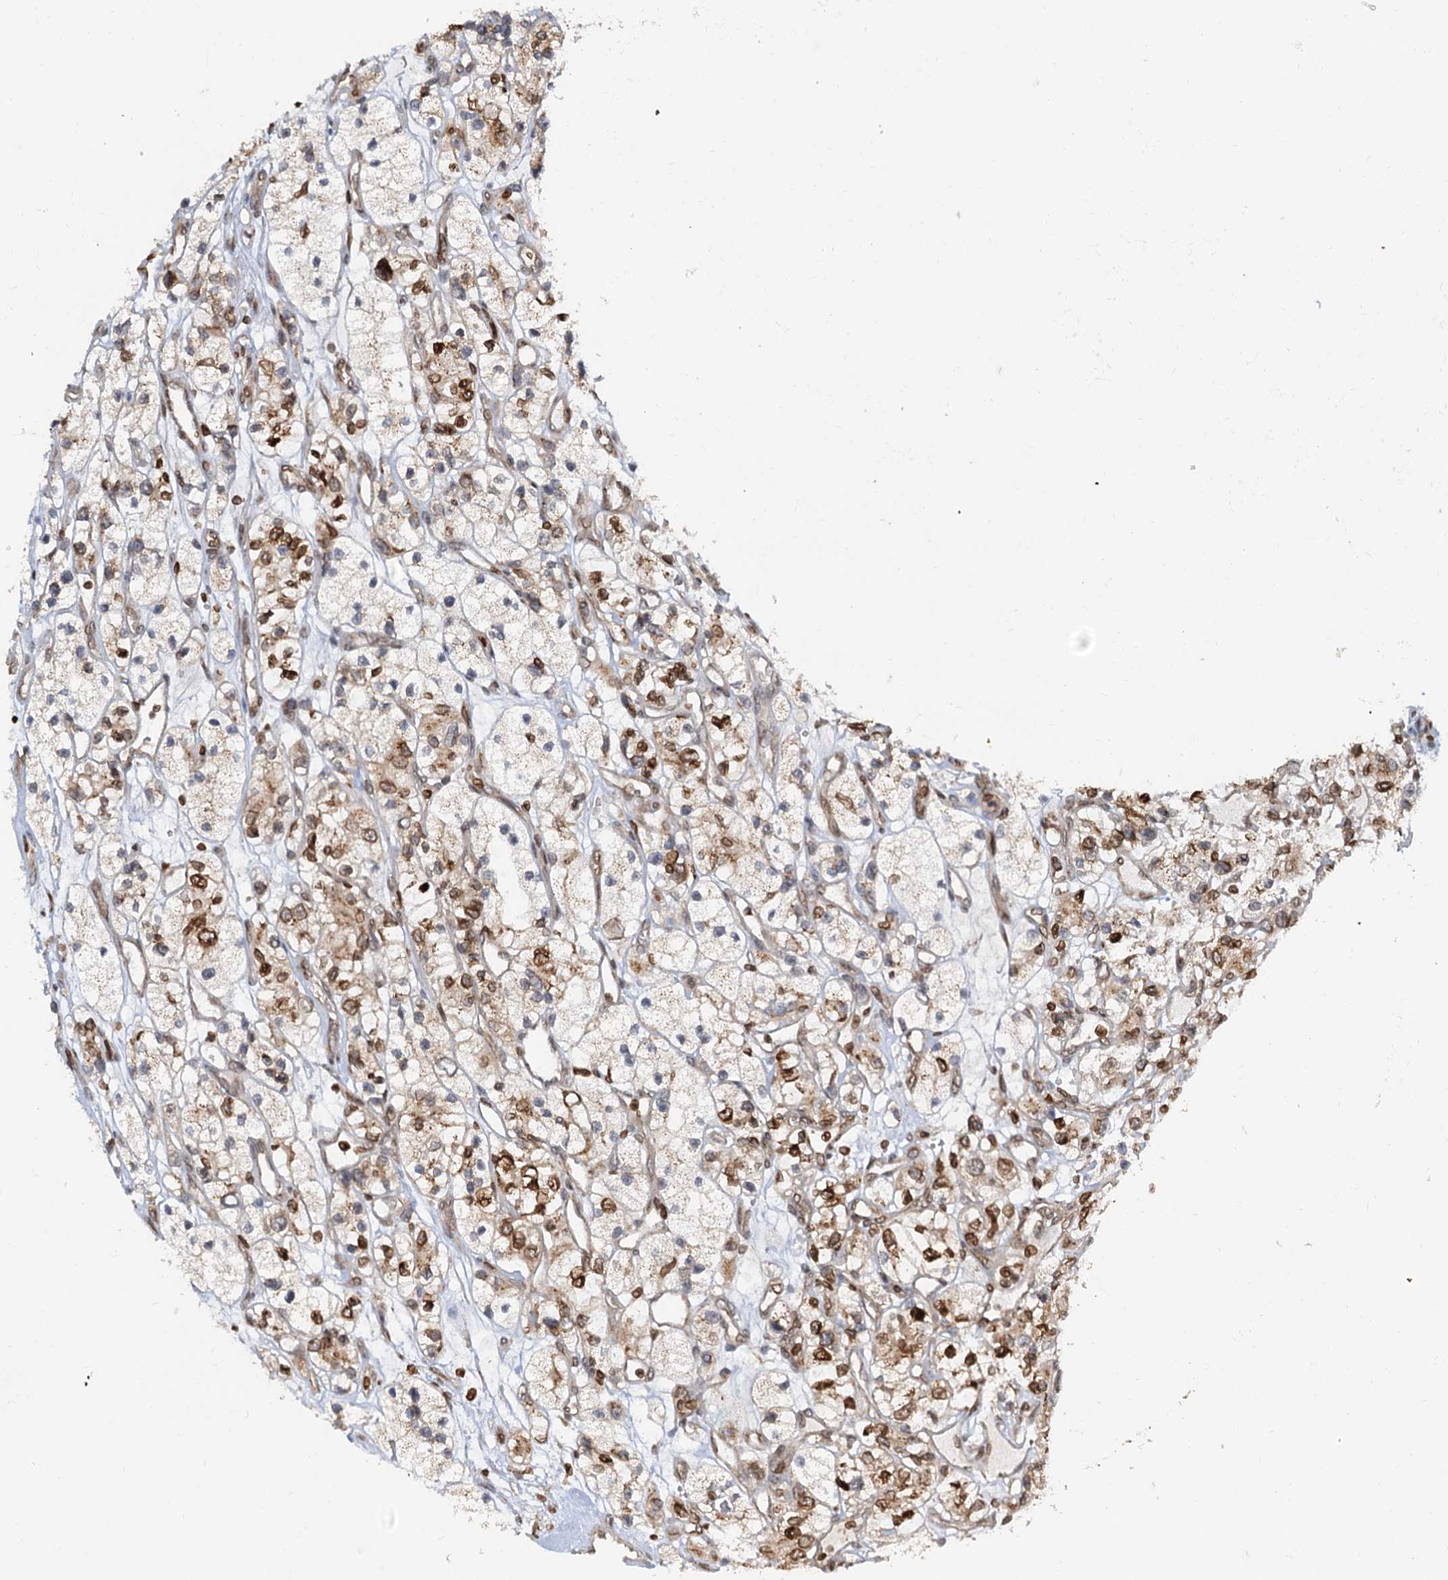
{"staining": {"intensity": "moderate", "quantity": "25%-75%", "location": "cytoplasmic/membranous,nuclear"}, "tissue": "renal cancer", "cell_type": "Tumor cells", "image_type": "cancer", "snomed": [{"axis": "morphology", "description": "Adenocarcinoma, NOS"}, {"axis": "topography", "description": "Kidney"}], "caption": "This photomicrograph shows immunohistochemistry (IHC) staining of human adenocarcinoma (renal), with medium moderate cytoplasmic/membranous and nuclear staining in approximately 25%-75% of tumor cells.", "gene": "ZC3H13", "patient": {"sex": "female", "age": 57}}